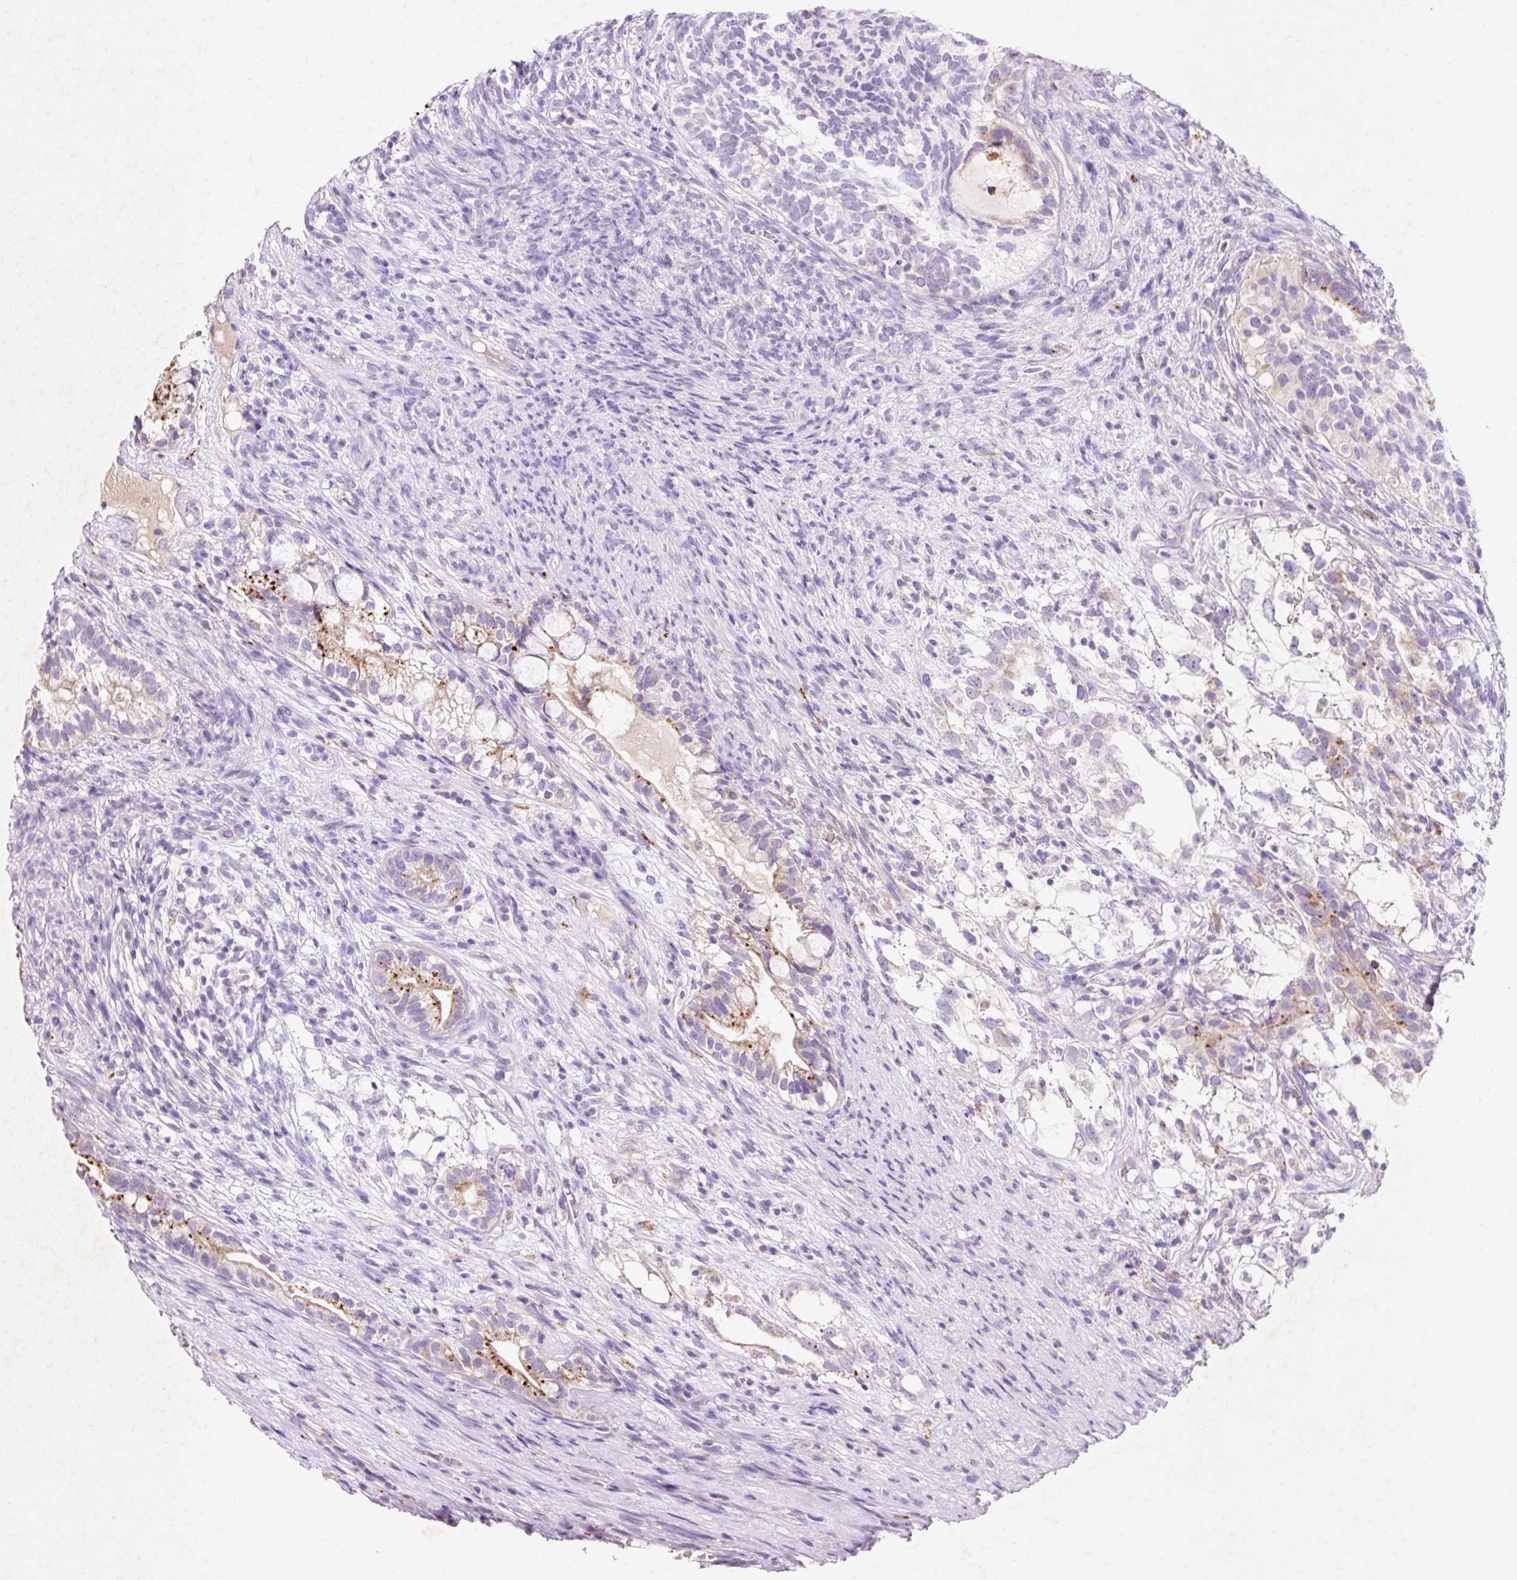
{"staining": {"intensity": "moderate", "quantity": "<25%", "location": "cytoplasmic/membranous"}, "tissue": "testis cancer", "cell_type": "Tumor cells", "image_type": "cancer", "snomed": [{"axis": "morphology", "description": "Seminoma, NOS"}, {"axis": "morphology", "description": "Carcinoma, Embryonal, NOS"}, {"axis": "topography", "description": "Testis"}], "caption": "High-magnification brightfield microscopy of testis cancer stained with DAB (brown) and counterstained with hematoxylin (blue). tumor cells exhibit moderate cytoplasmic/membranous staining is seen in approximately<25% of cells.", "gene": "HEXA", "patient": {"sex": "male", "age": 41}}